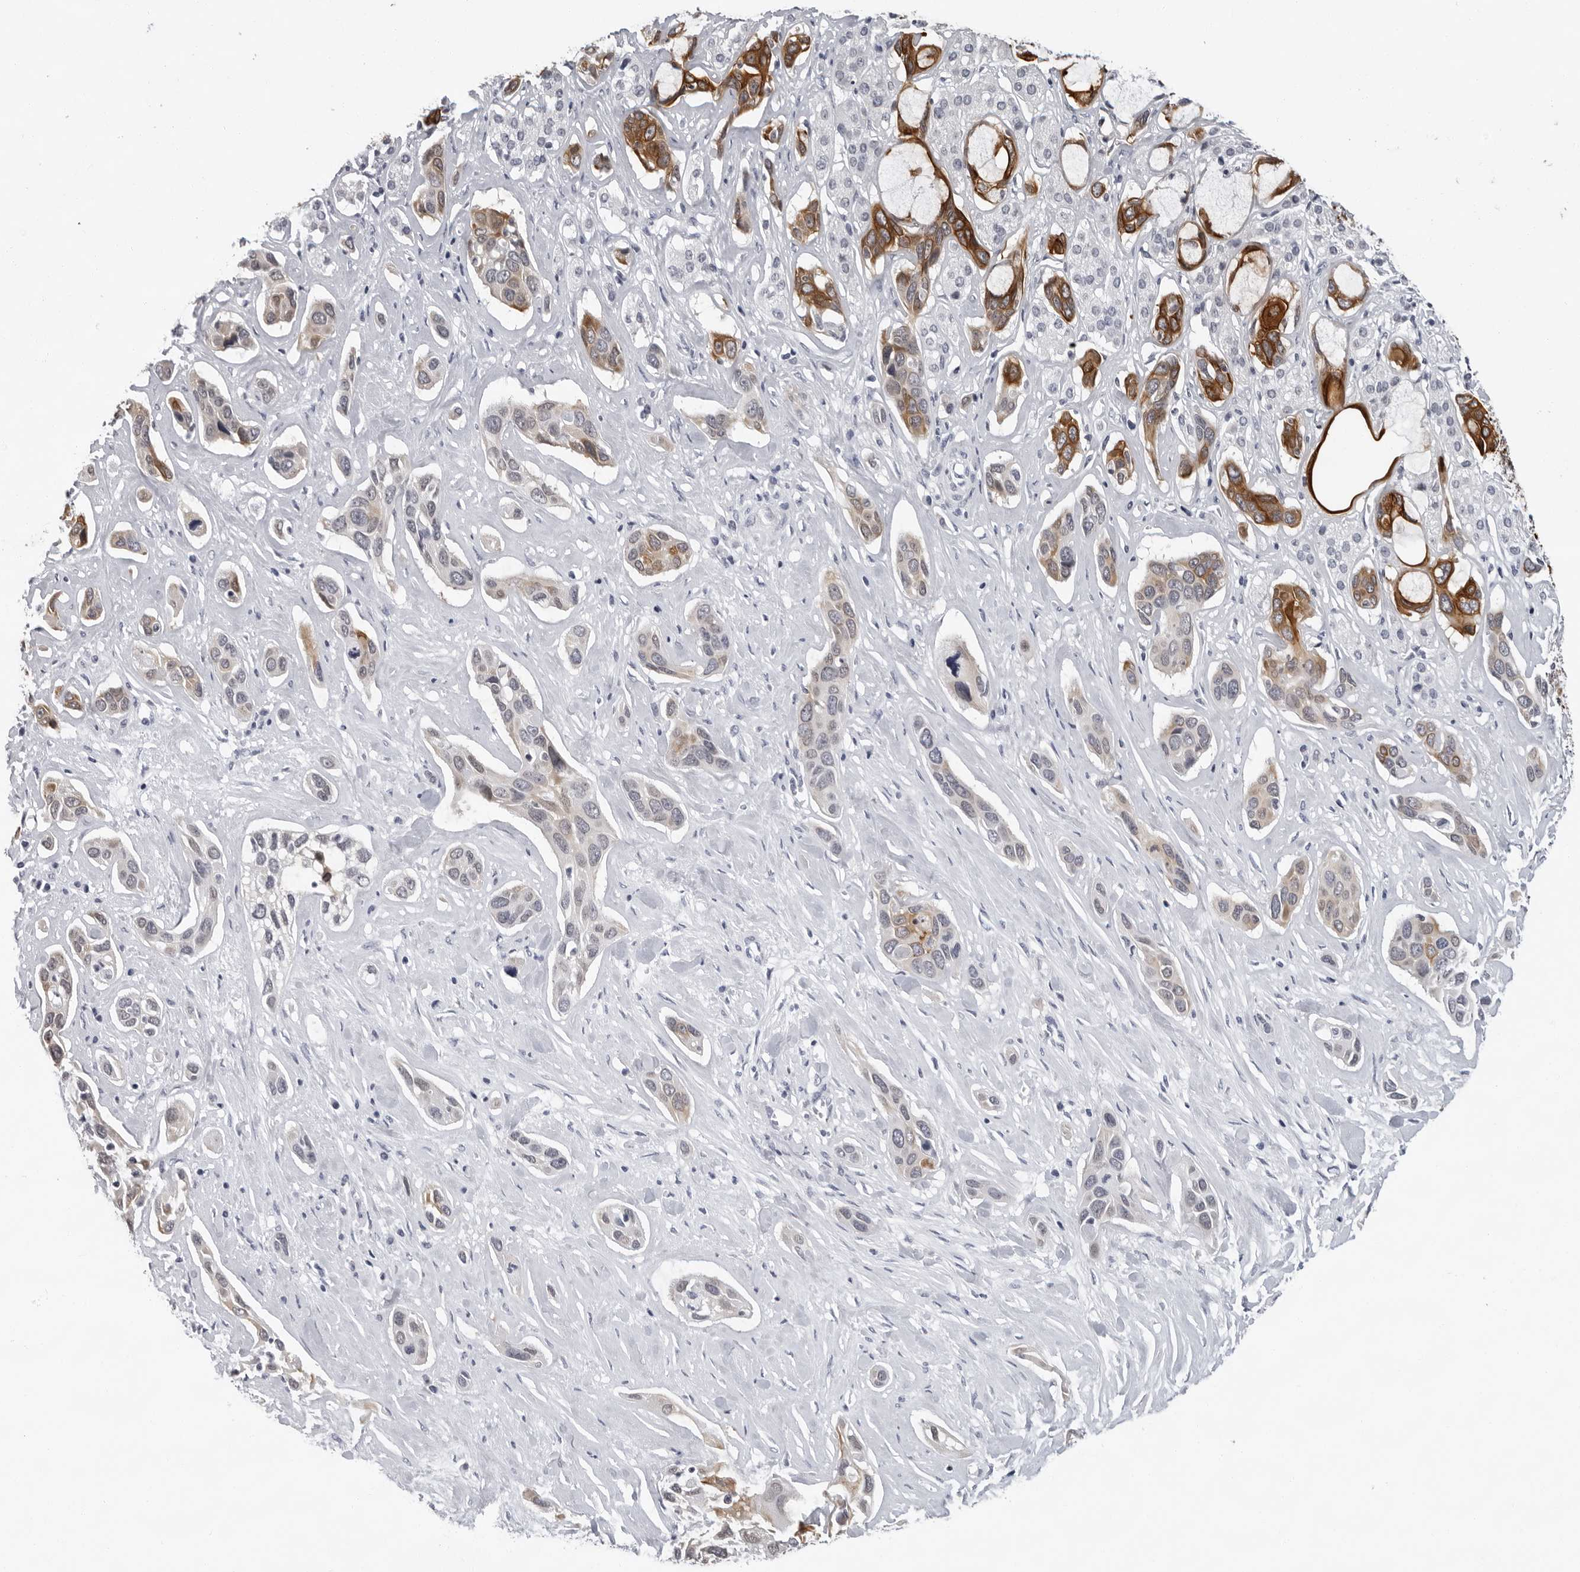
{"staining": {"intensity": "strong", "quantity": "25%-75%", "location": "cytoplasmic/membranous"}, "tissue": "pancreatic cancer", "cell_type": "Tumor cells", "image_type": "cancer", "snomed": [{"axis": "morphology", "description": "Adenocarcinoma, NOS"}, {"axis": "topography", "description": "Pancreas"}], "caption": "This image shows immunohistochemistry staining of human pancreatic adenocarcinoma, with high strong cytoplasmic/membranous staining in about 25%-75% of tumor cells.", "gene": "CCDC28B", "patient": {"sex": "female", "age": 60}}